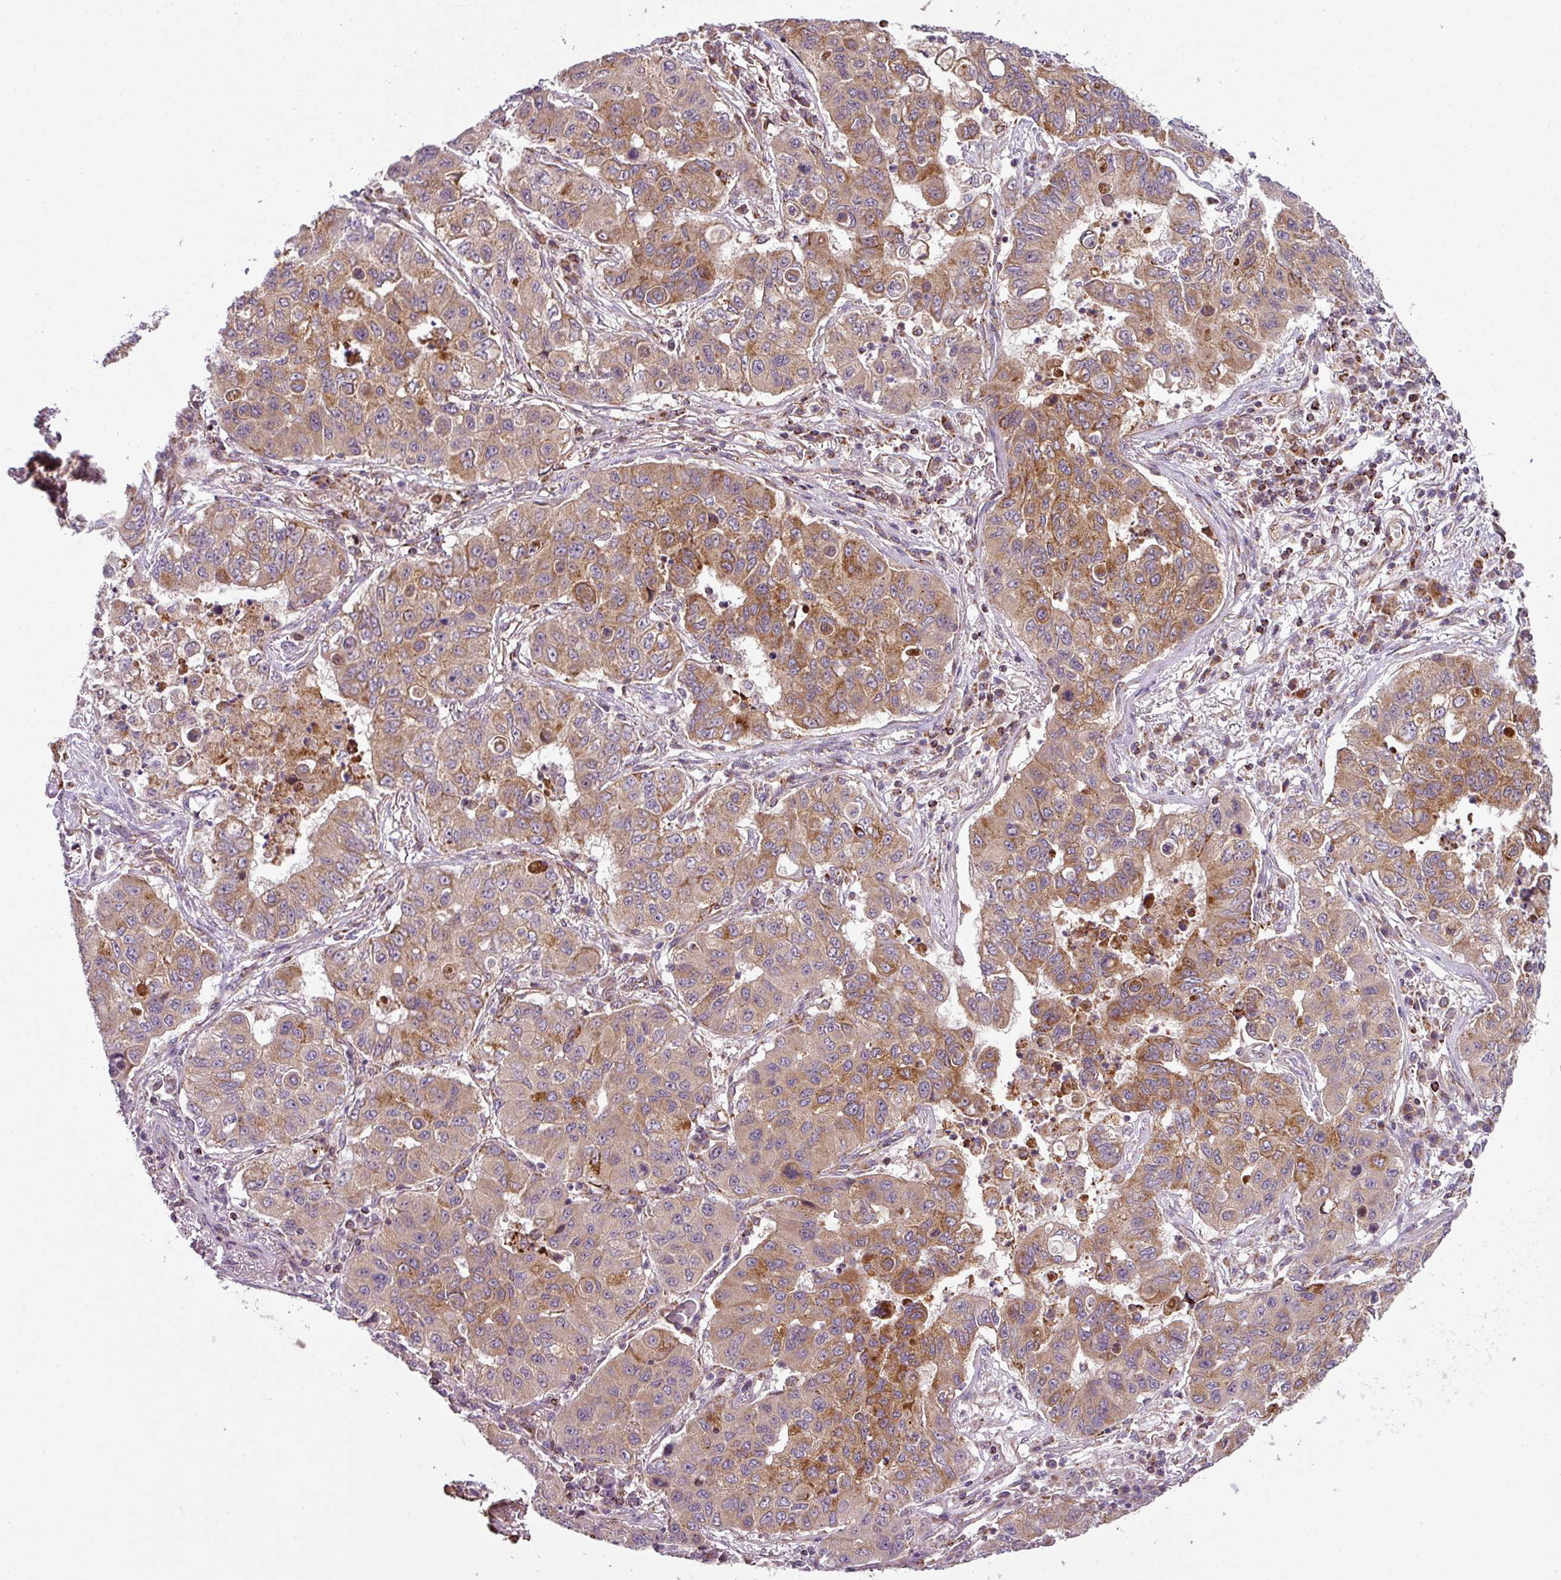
{"staining": {"intensity": "moderate", "quantity": ">75%", "location": "cytoplasmic/membranous"}, "tissue": "lung cancer", "cell_type": "Tumor cells", "image_type": "cancer", "snomed": [{"axis": "morphology", "description": "Squamous cell carcinoma, NOS"}, {"axis": "topography", "description": "Lung"}], "caption": "Squamous cell carcinoma (lung) stained with a brown dye reveals moderate cytoplasmic/membranous positive staining in approximately >75% of tumor cells.", "gene": "PRELID3B", "patient": {"sex": "male", "age": 74}}